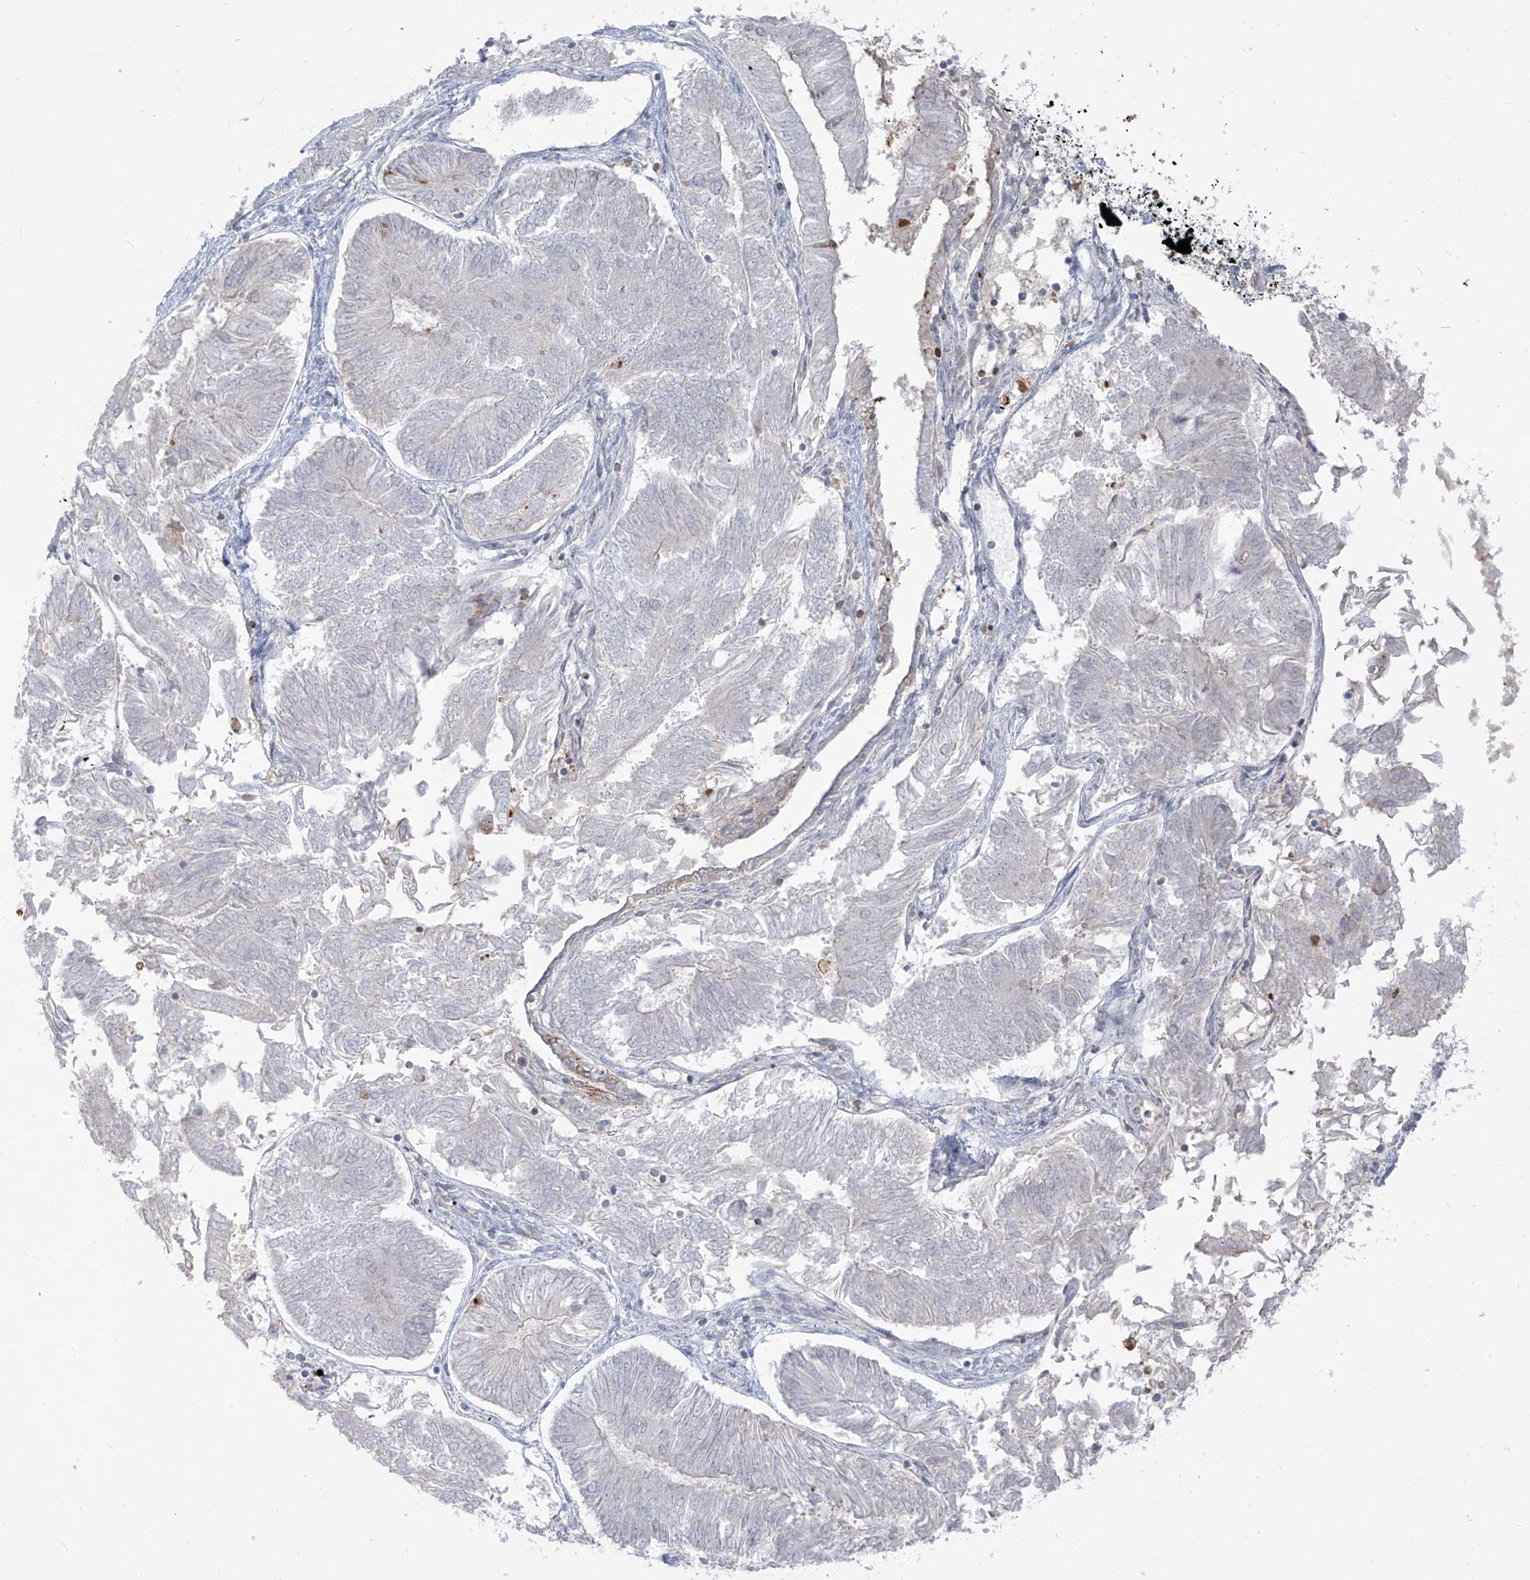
{"staining": {"intensity": "negative", "quantity": "none", "location": "none"}, "tissue": "endometrial cancer", "cell_type": "Tumor cells", "image_type": "cancer", "snomed": [{"axis": "morphology", "description": "Adenocarcinoma, NOS"}, {"axis": "topography", "description": "Endometrium"}], "caption": "Endometrial cancer was stained to show a protein in brown. There is no significant expression in tumor cells.", "gene": "NOTO", "patient": {"sex": "female", "age": 58}}